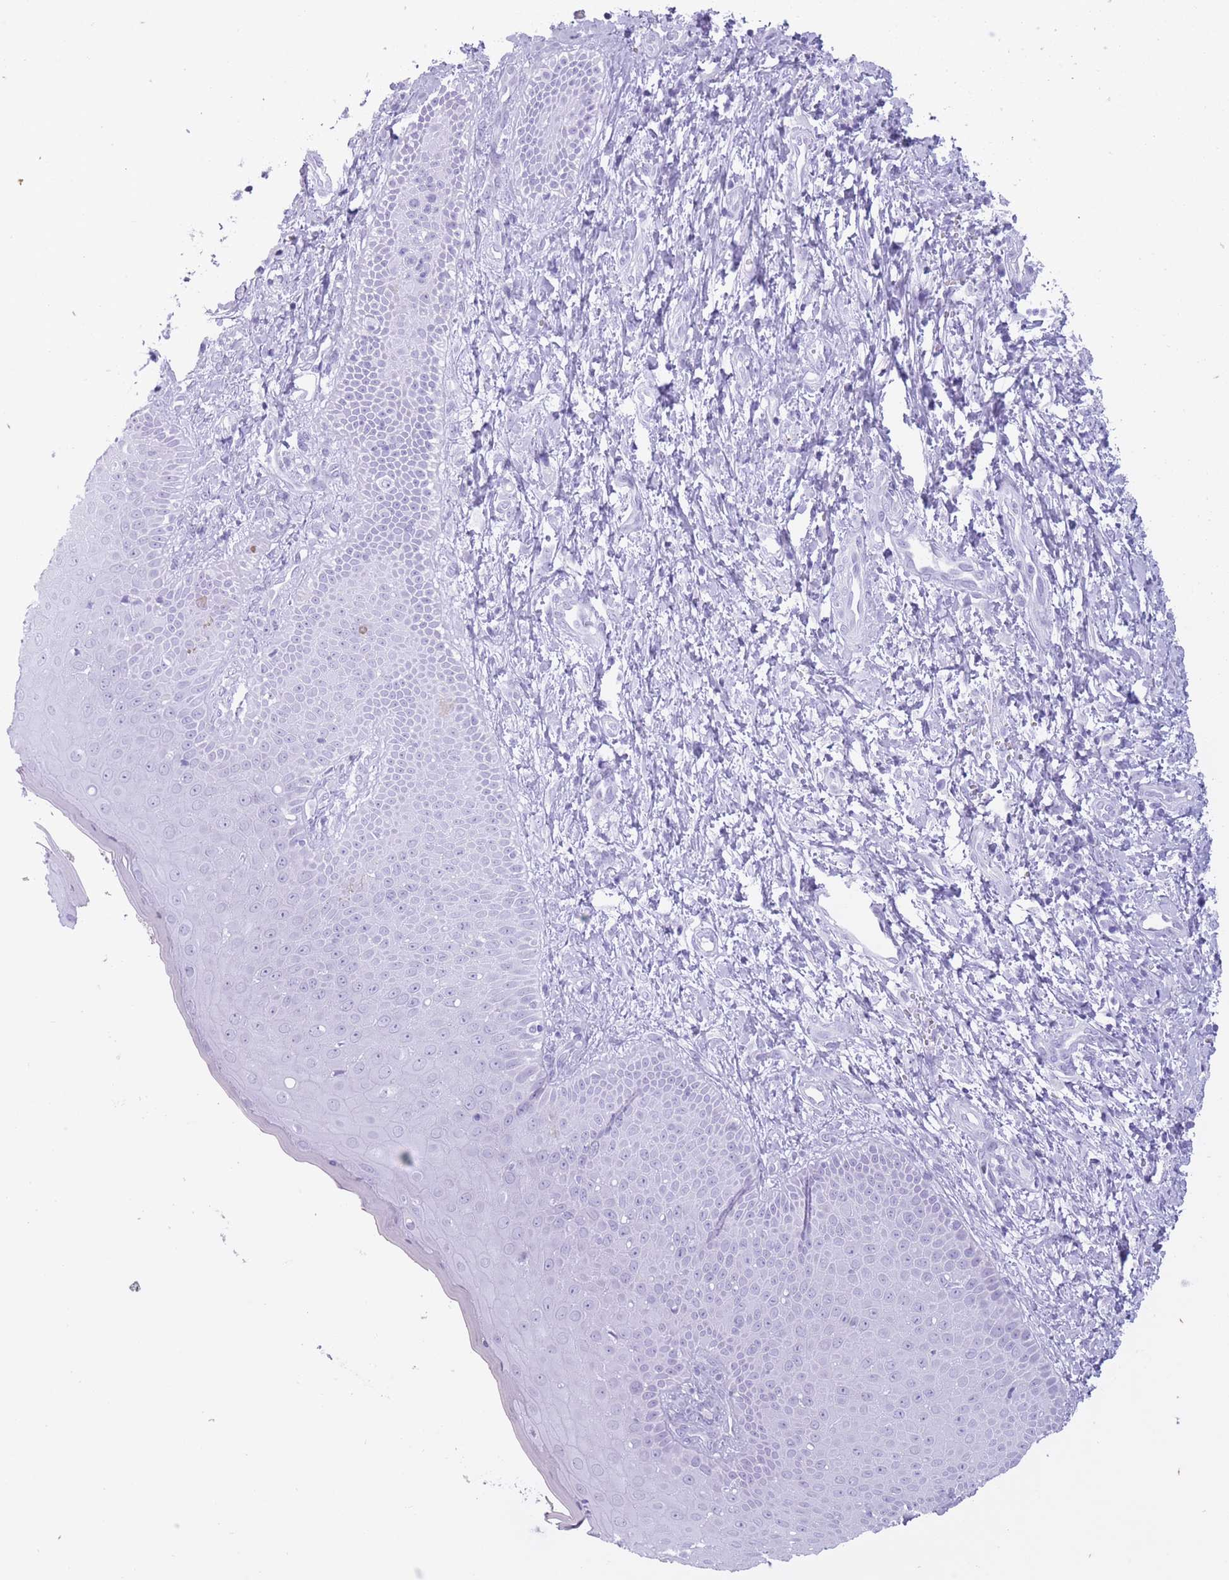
{"staining": {"intensity": "negative", "quantity": "none", "location": "none"}, "tissue": "skin", "cell_type": "Epidermal cells", "image_type": "normal", "snomed": [{"axis": "morphology", "description": "Normal tissue, NOS"}, {"axis": "topography", "description": "Anal"}], "caption": "A high-resolution micrograph shows immunohistochemistry staining of benign skin, which displays no significant expression in epidermal cells. The staining is performed using DAB (3,3'-diaminobenzidine) brown chromogen with nuclei counter-stained in using hematoxylin.", "gene": "OR4F16", "patient": {"sex": "male", "age": 80}}